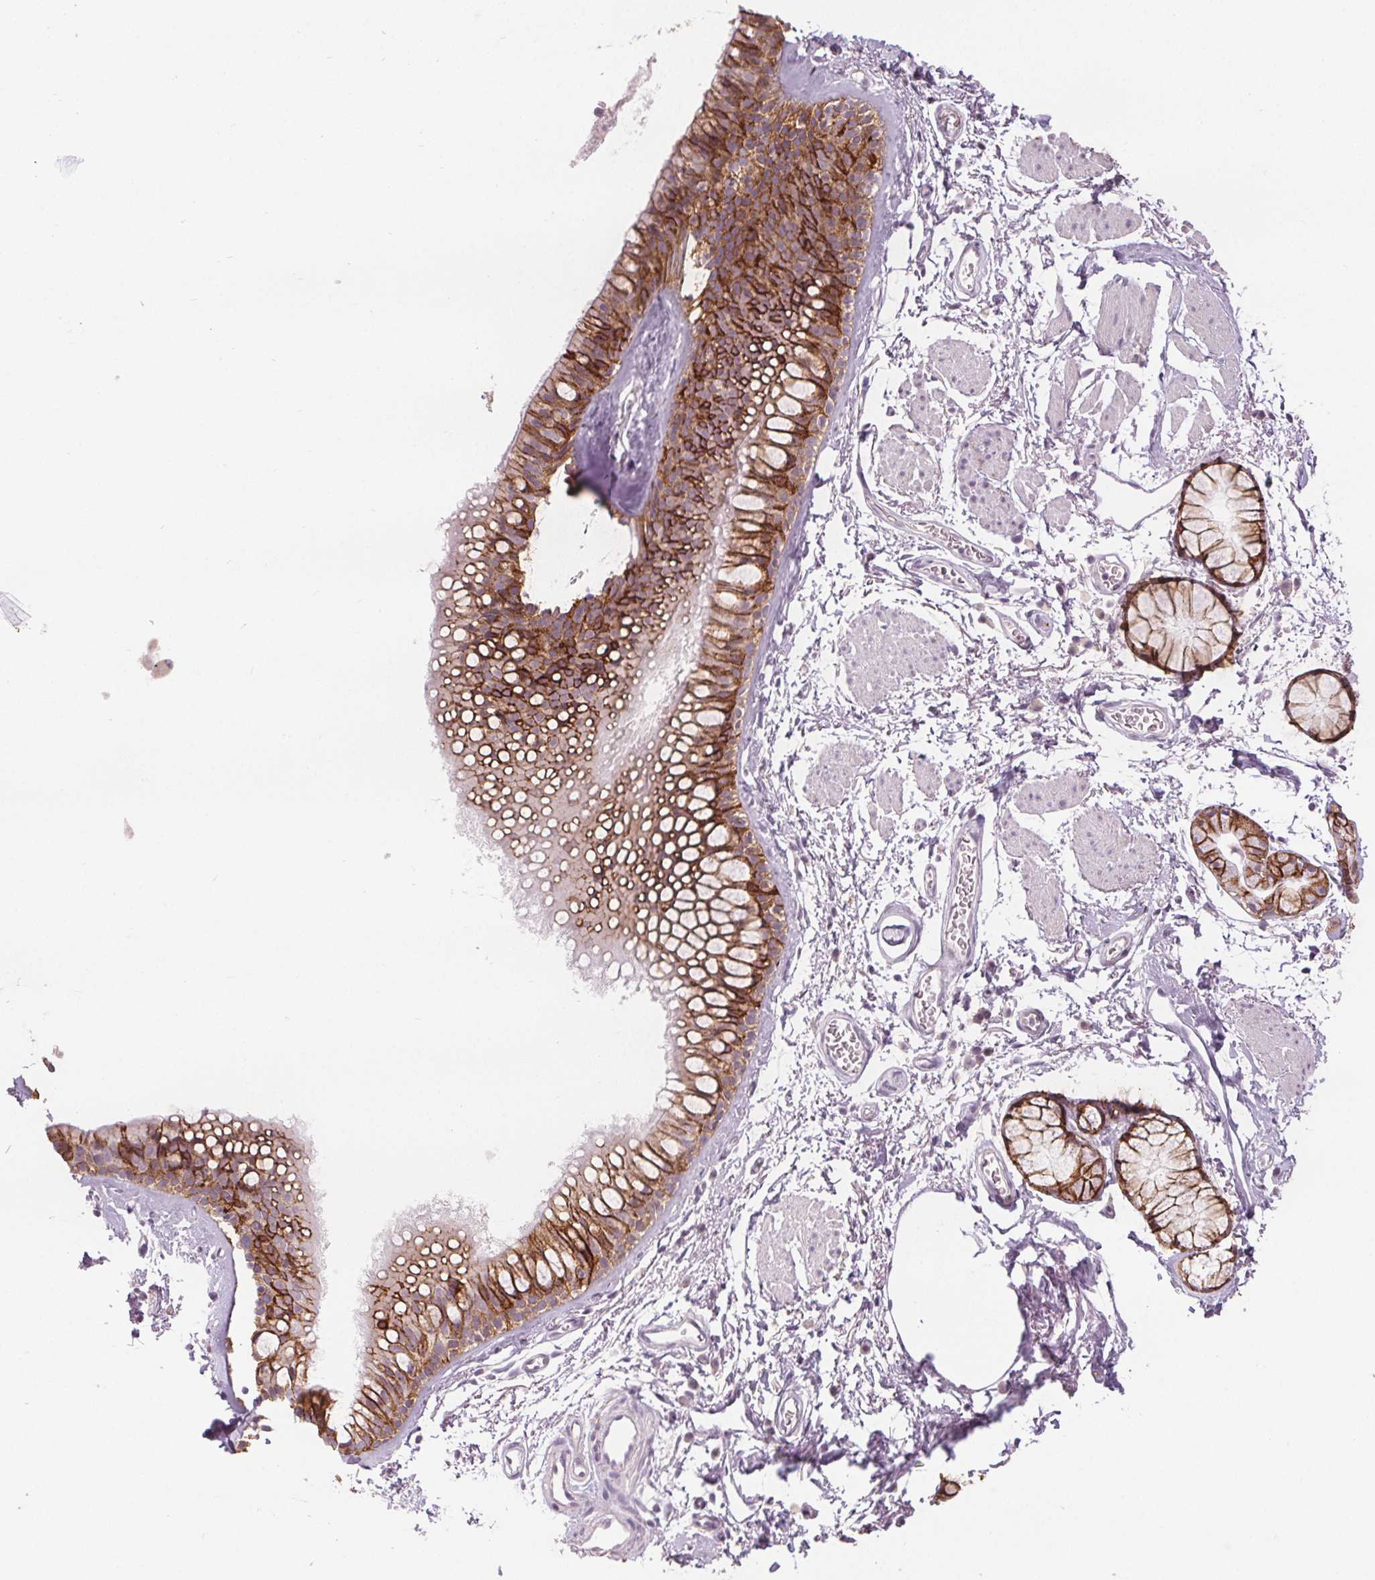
{"staining": {"intensity": "negative", "quantity": "none", "location": "none"}, "tissue": "soft tissue", "cell_type": "Fibroblasts", "image_type": "normal", "snomed": [{"axis": "morphology", "description": "Normal tissue, NOS"}, {"axis": "topography", "description": "Cartilage tissue"}, {"axis": "topography", "description": "Bronchus"}], "caption": "Fibroblasts show no significant protein staining in unremarkable soft tissue.", "gene": "ATP1A1", "patient": {"sex": "female", "age": 79}}